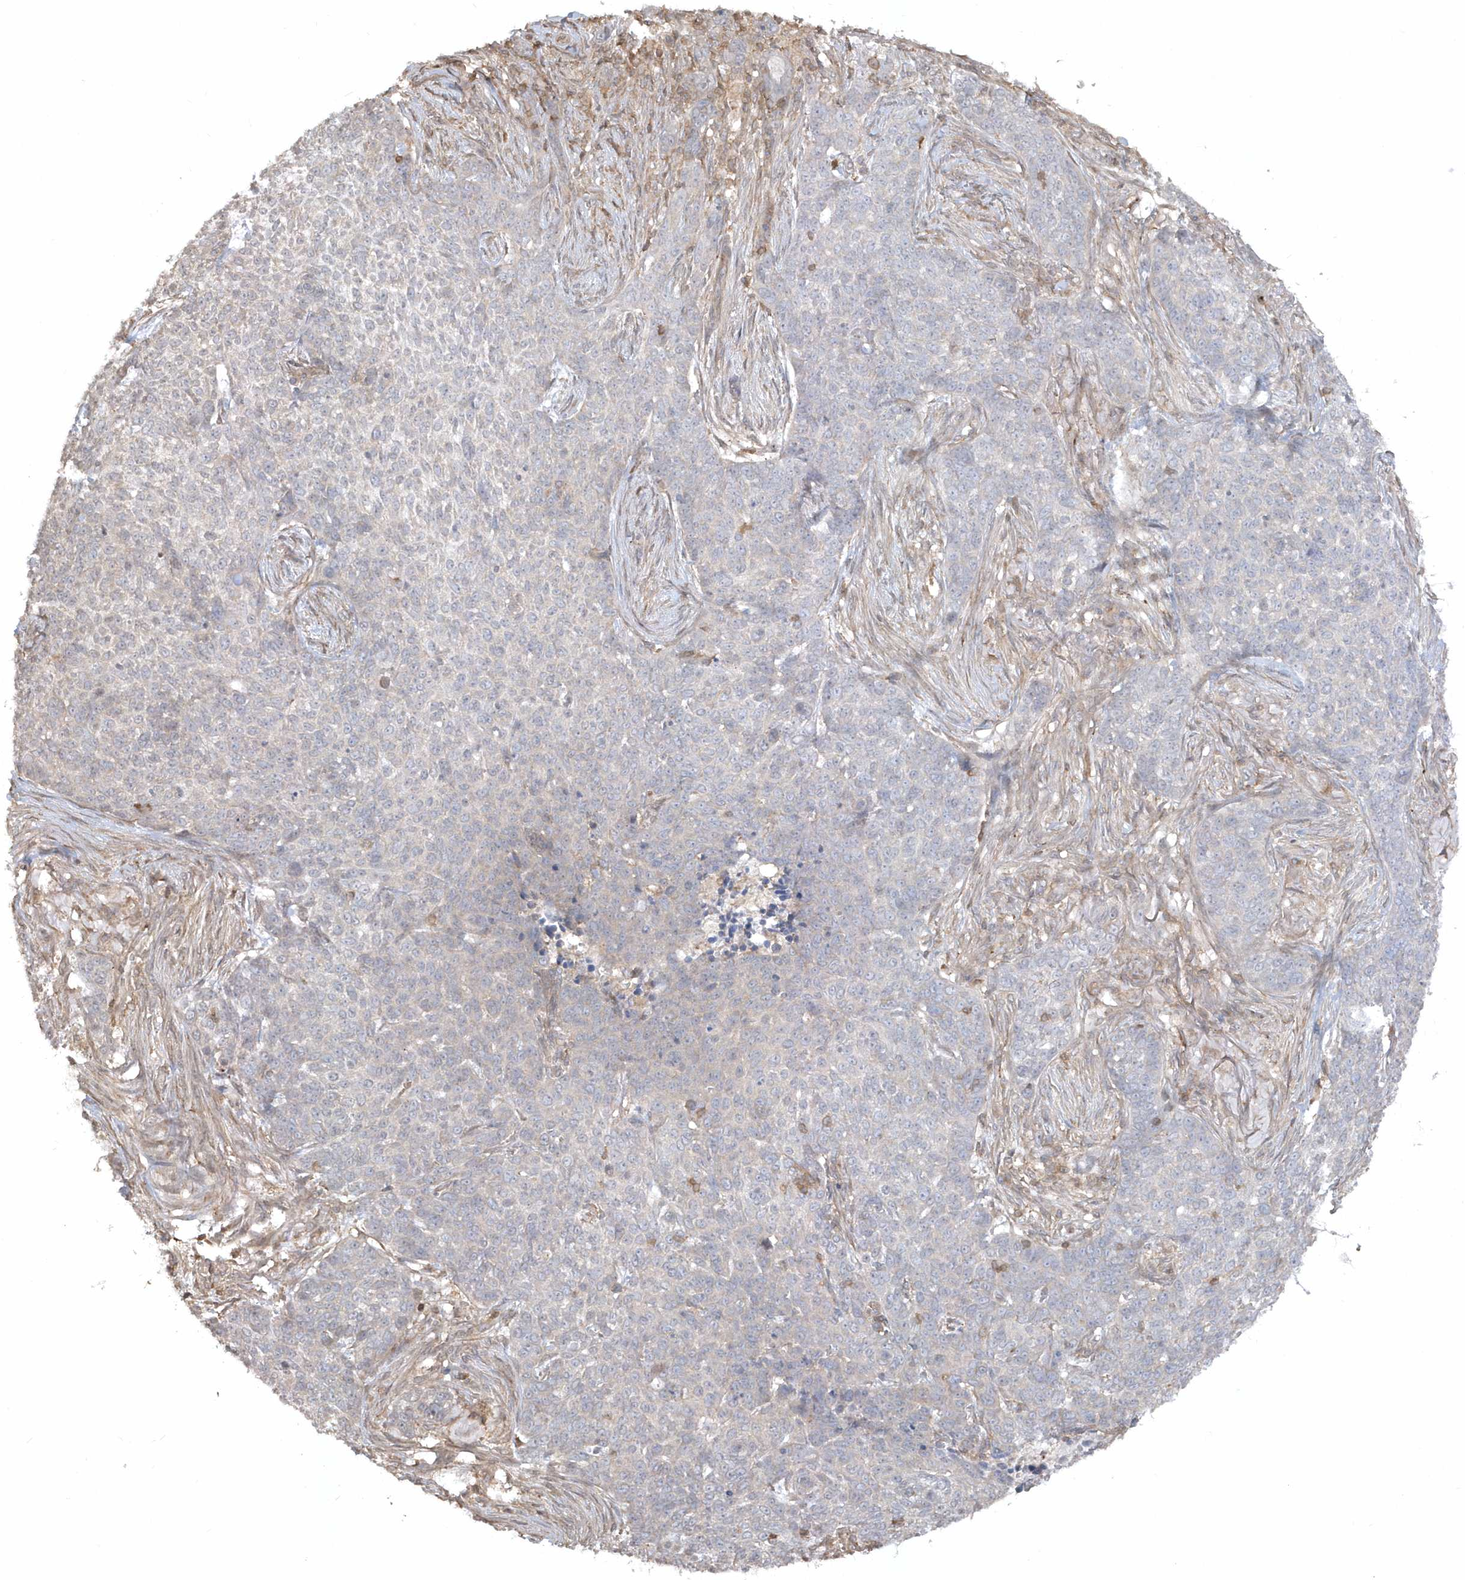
{"staining": {"intensity": "negative", "quantity": "none", "location": "none"}, "tissue": "skin cancer", "cell_type": "Tumor cells", "image_type": "cancer", "snomed": [{"axis": "morphology", "description": "Basal cell carcinoma"}, {"axis": "topography", "description": "Skin"}], "caption": "The micrograph shows no significant positivity in tumor cells of skin basal cell carcinoma.", "gene": "BSN", "patient": {"sex": "male", "age": 85}}